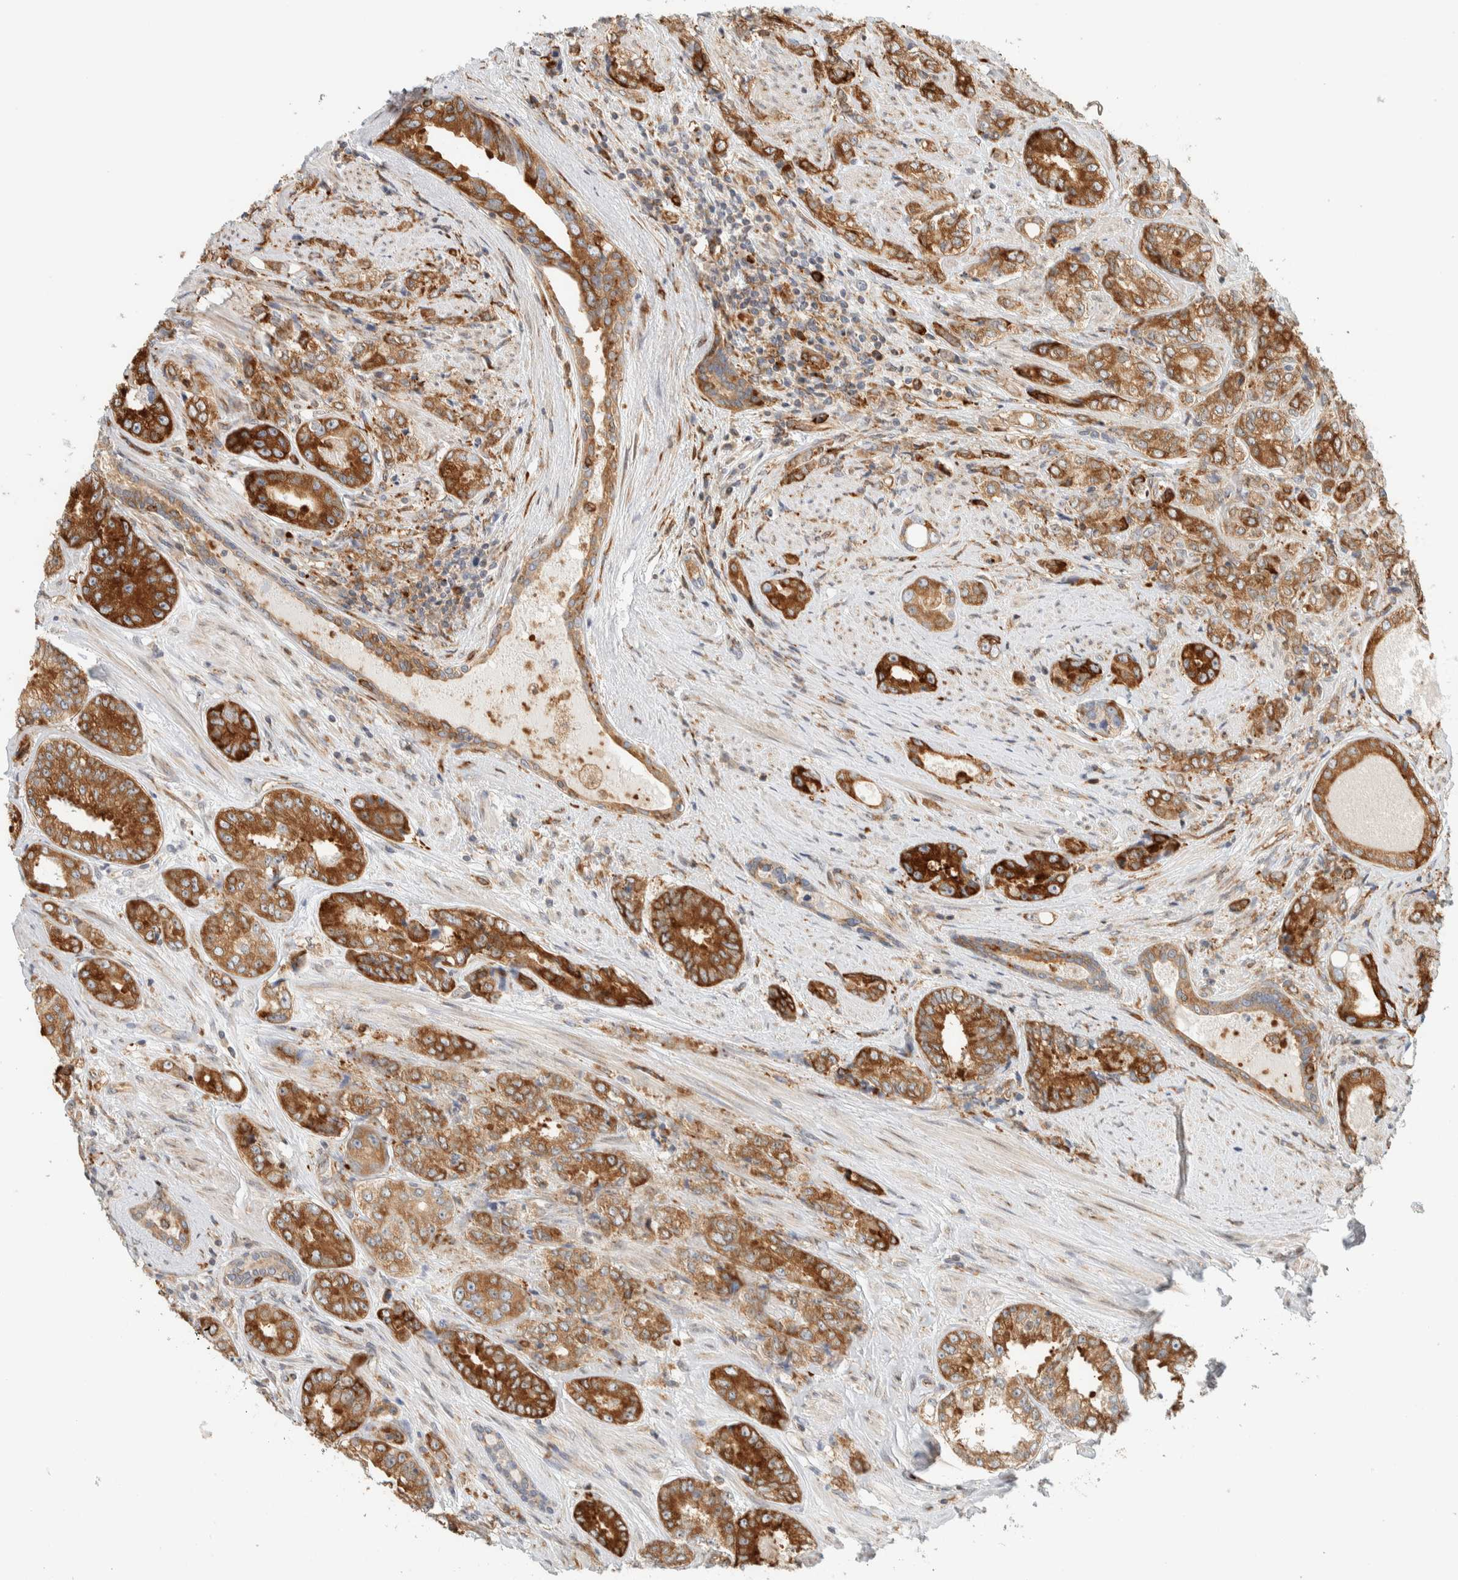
{"staining": {"intensity": "strong", "quantity": ">75%", "location": "cytoplasmic/membranous"}, "tissue": "prostate cancer", "cell_type": "Tumor cells", "image_type": "cancer", "snomed": [{"axis": "morphology", "description": "Adenocarcinoma, High grade"}, {"axis": "topography", "description": "Prostate"}], "caption": "Immunohistochemical staining of adenocarcinoma (high-grade) (prostate) shows high levels of strong cytoplasmic/membranous protein expression in about >75% of tumor cells.", "gene": "LLGL2", "patient": {"sex": "male", "age": 61}}